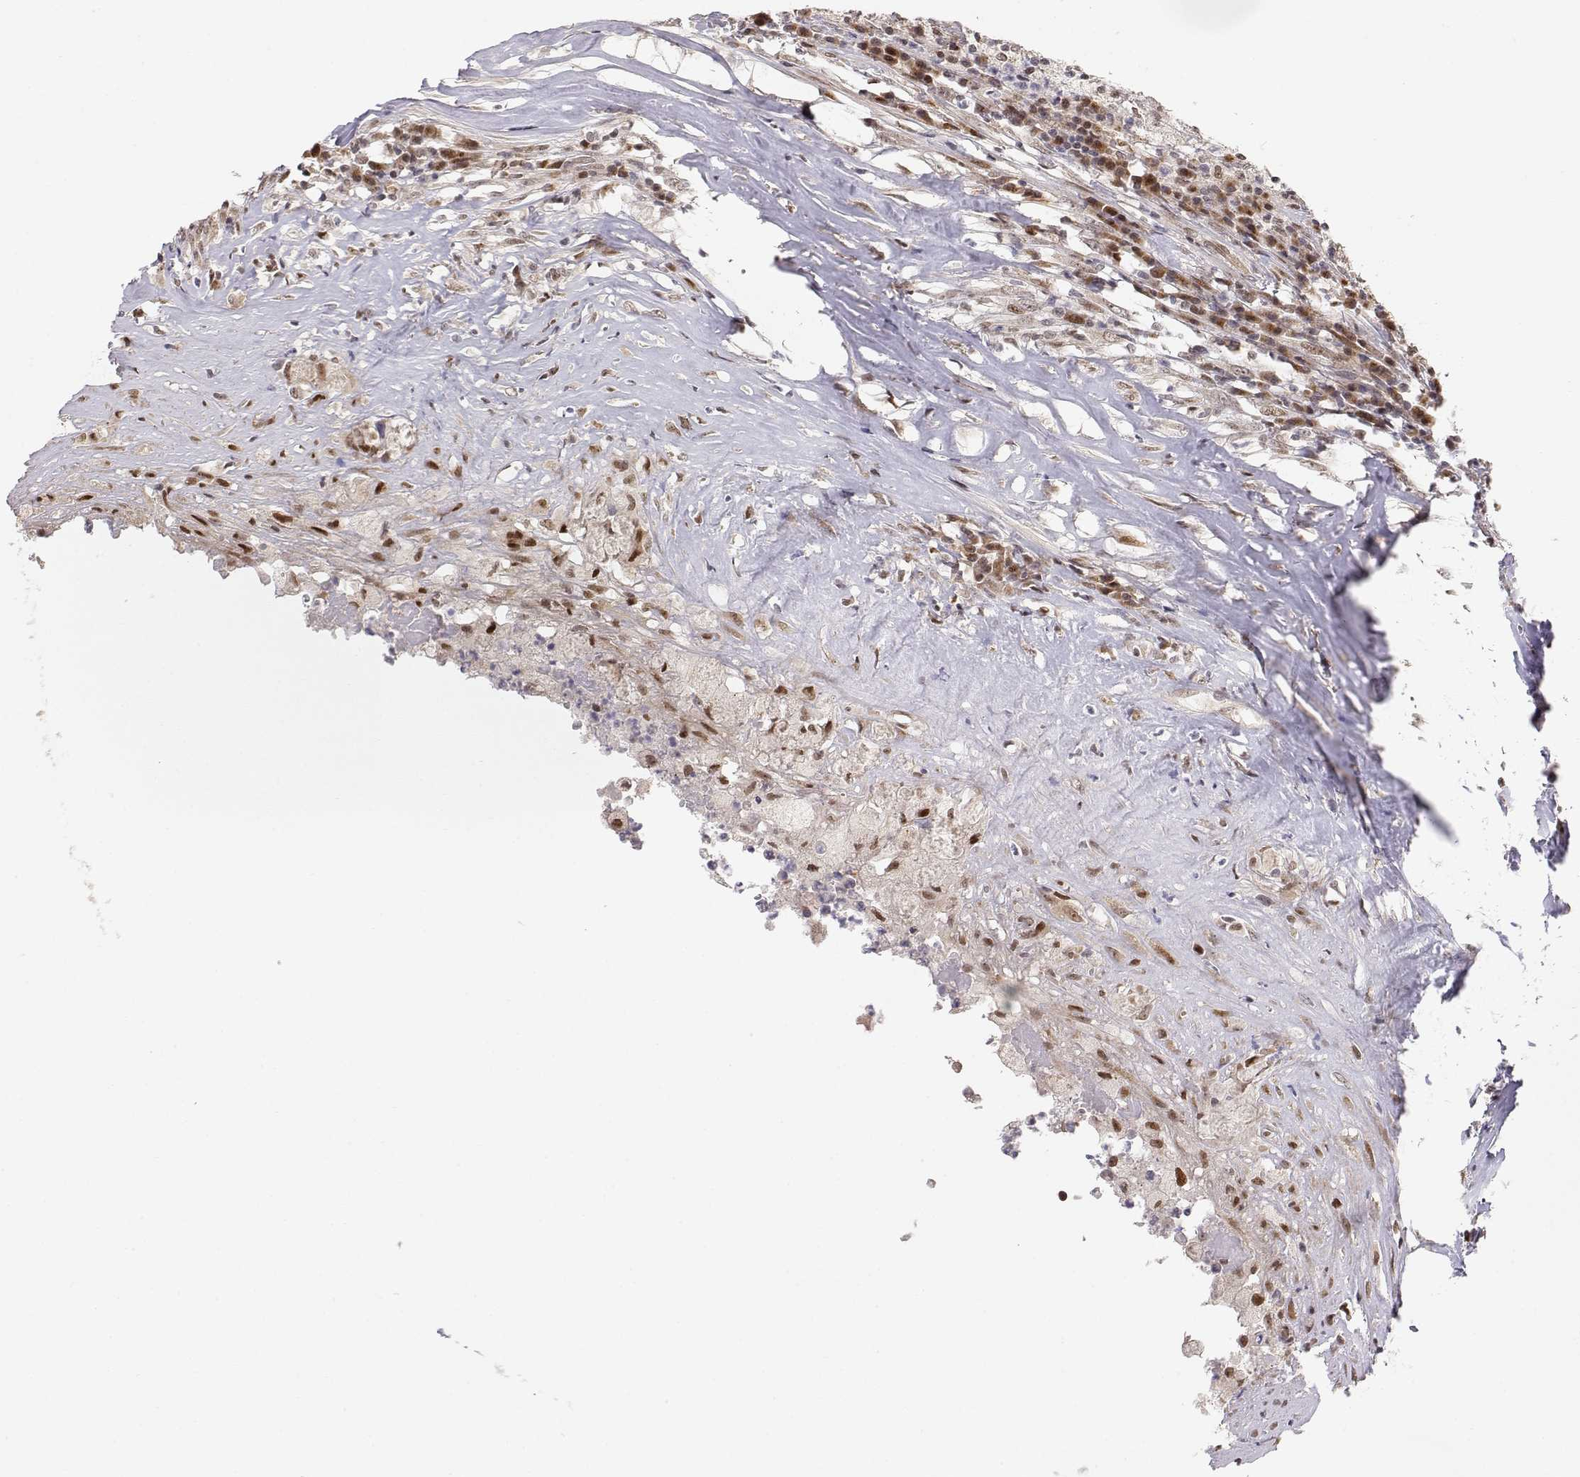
{"staining": {"intensity": "moderate", "quantity": "<25%", "location": "nuclear"}, "tissue": "testis cancer", "cell_type": "Tumor cells", "image_type": "cancer", "snomed": [{"axis": "morphology", "description": "Necrosis, NOS"}, {"axis": "morphology", "description": "Carcinoma, Embryonal, NOS"}, {"axis": "topography", "description": "Testis"}], "caption": "IHC of human testis cancer reveals low levels of moderate nuclear staining in about <25% of tumor cells. (Stains: DAB (3,3'-diaminobenzidine) in brown, nuclei in blue, Microscopy: brightfield microscopy at high magnification).", "gene": "BRCA1", "patient": {"sex": "male", "age": 19}}